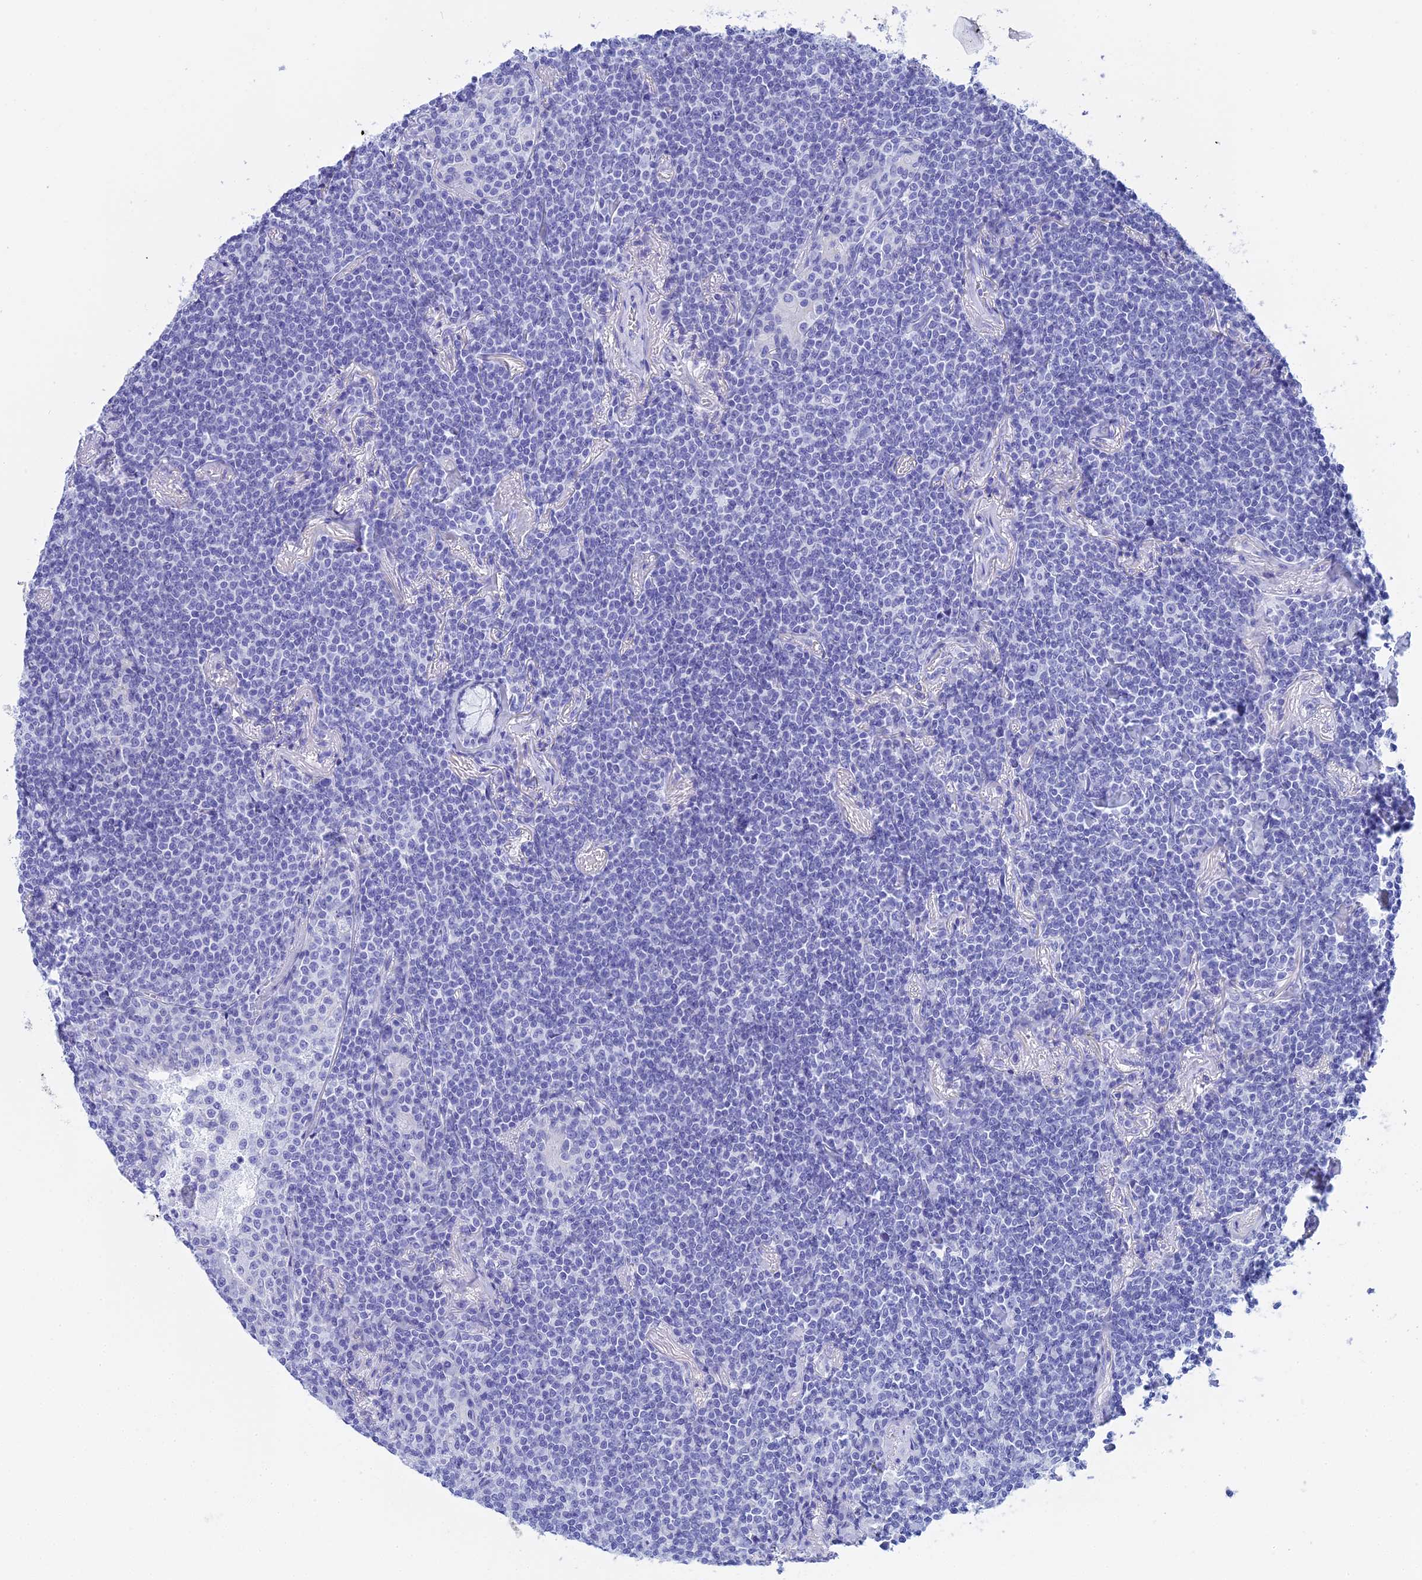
{"staining": {"intensity": "negative", "quantity": "none", "location": "none"}, "tissue": "lymphoma", "cell_type": "Tumor cells", "image_type": "cancer", "snomed": [{"axis": "morphology", "description": "Malignant lymphoma, non-Hodgkin's type, Low grade"}, {"axis": "topography", "description": "Lung"}], "caption": "Tumor cells are negative for protein expression in human lymphoma.", "gene": "TEX101", "patient": {"sex": "female", "age": 71}}